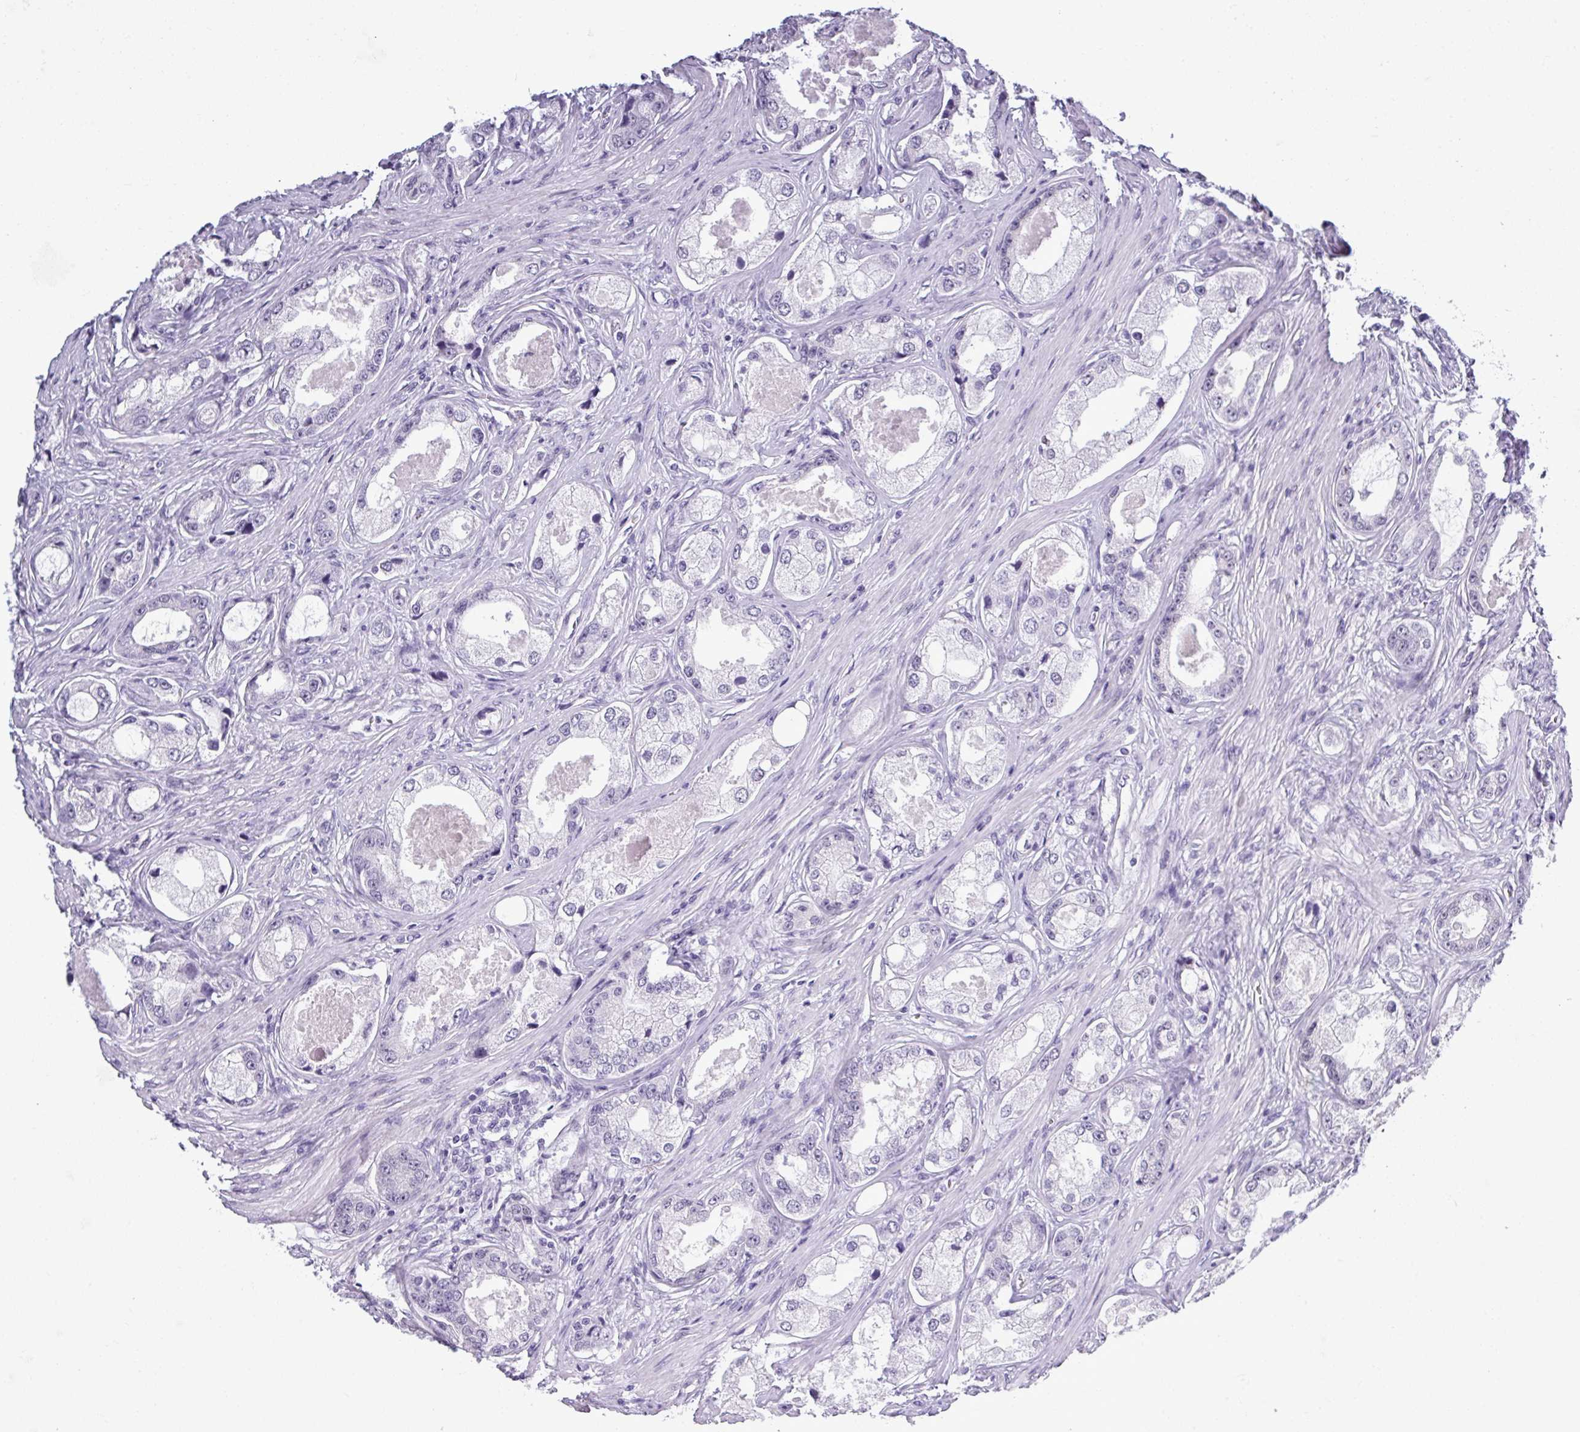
{"staining": {"intensity": "negative", "quantity": "none", "location": "none"}, "tissue": "prostate cancer", "cell_type": "Tumor cells", "image_type": "cancer", "snomed": [{"axis": "morphology", "description": "Adenocarcinoma, Low grade"}, {"axis": "topography", "description": "Prostate"}], "caption": "Immunohistochemistry histopathology image of neoplastic tissue: prostate cancer stained with DAB (3,3'-diaminobenzidine) shows no significant protein expression in tumor cells. Brightfield microscopy of immunohistochemistry (IHC) stained with DAB (brown) and hematoxylin (blue), captured at high magnification.", "gene": "SRGAP1", "patient": {"sex": "male", "age": 68}}